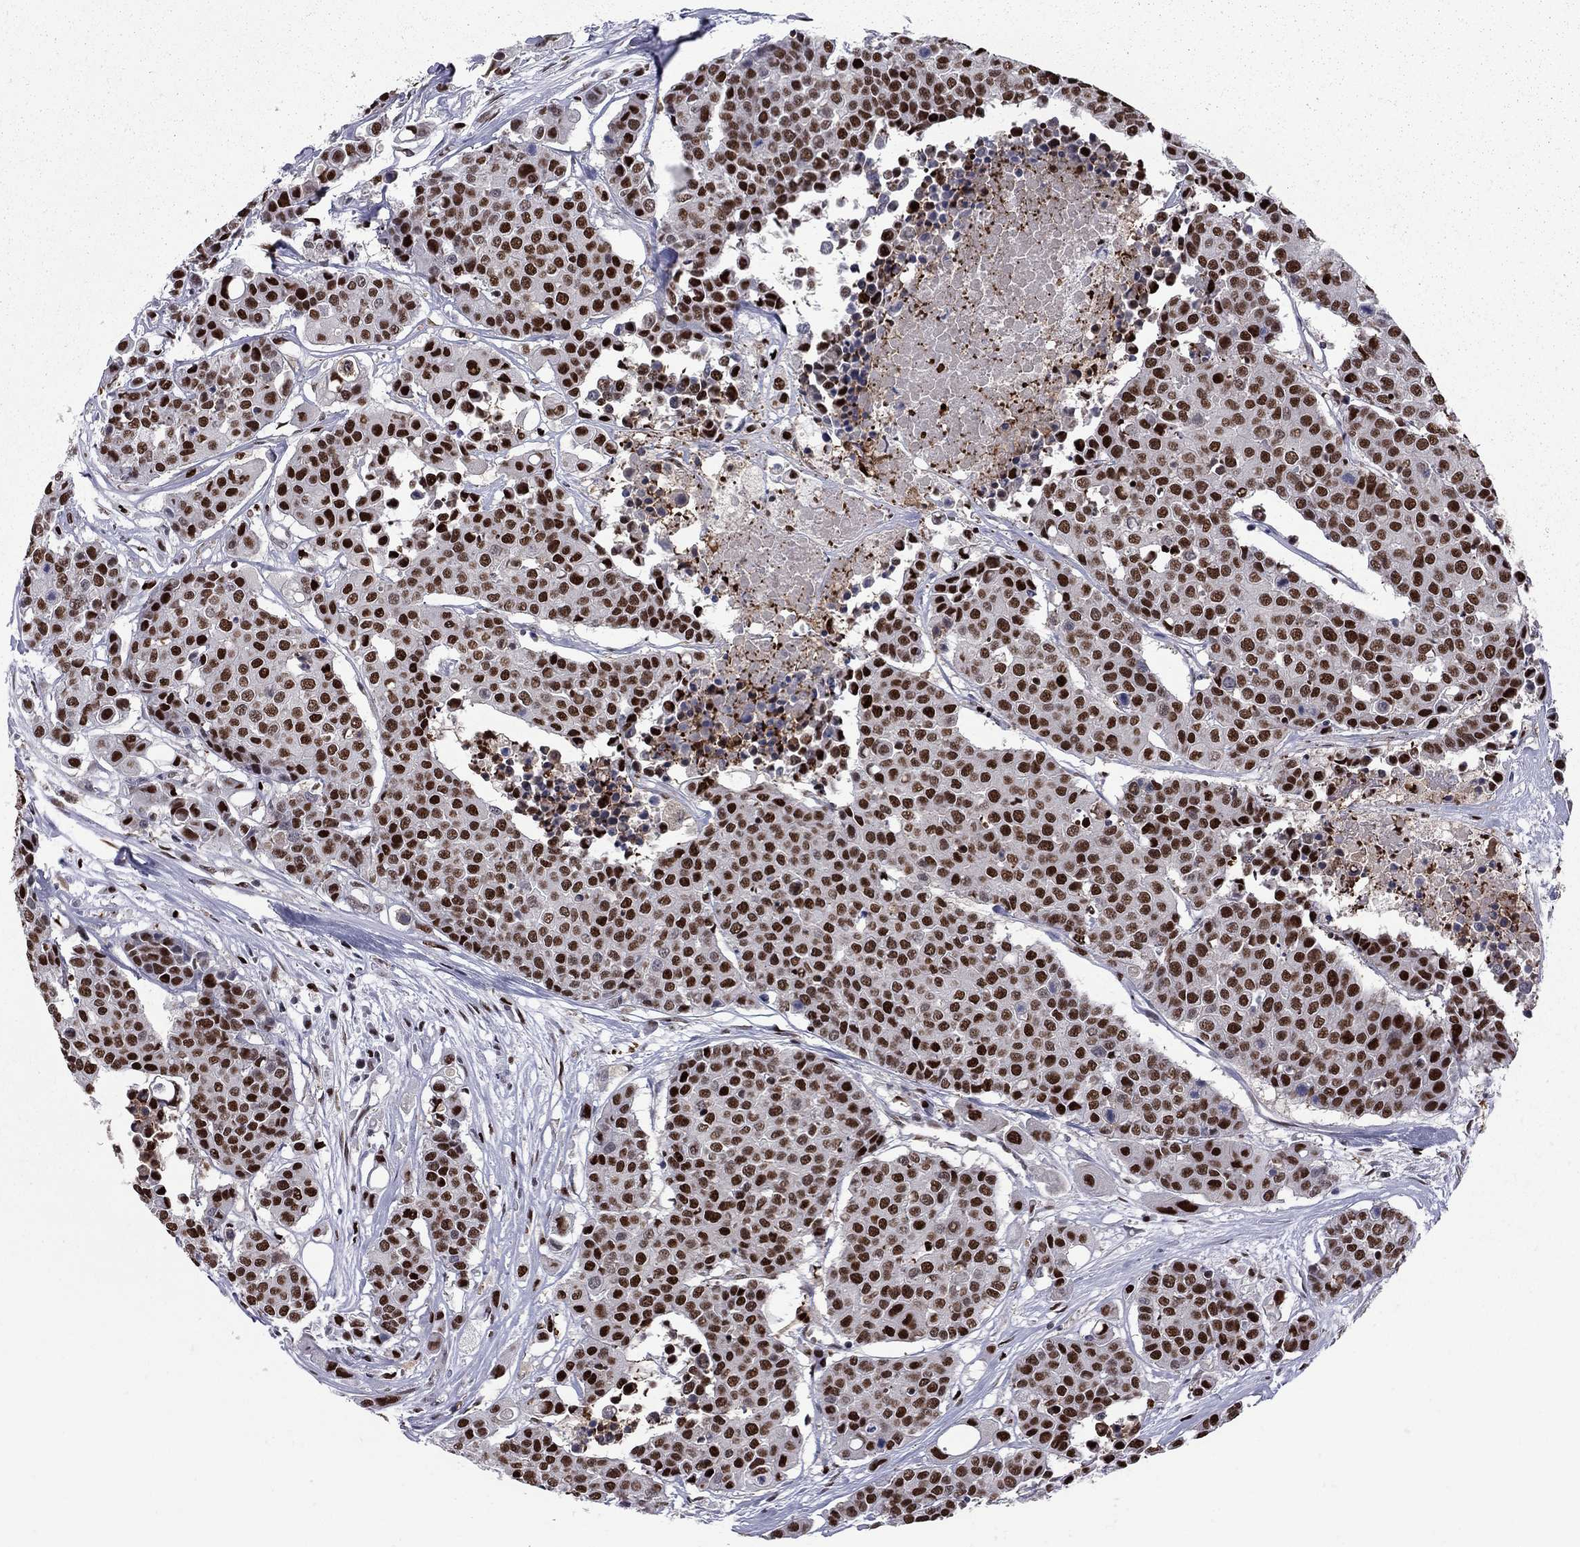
{"staining": {"intensity": "strong", "quantity": ">75%", "location": "nuclear"}, "tissue": "carcinoid", "cell_type": "Tumor cells", "image_type": "cancer", "snomed": [{"axis": "morphology", "description": "Carcinoid, malignant, NOS"}, {"axis": "topography", "description": "Colon"}], "caption": "Approximately >75% of tumor cells in human malignant carcinoid reveal strong nuclear protein expression as visualized by brown immunohistochemical staining.", "gene": "PCGF3", "patient": {"sex": "male", "age": 81}}